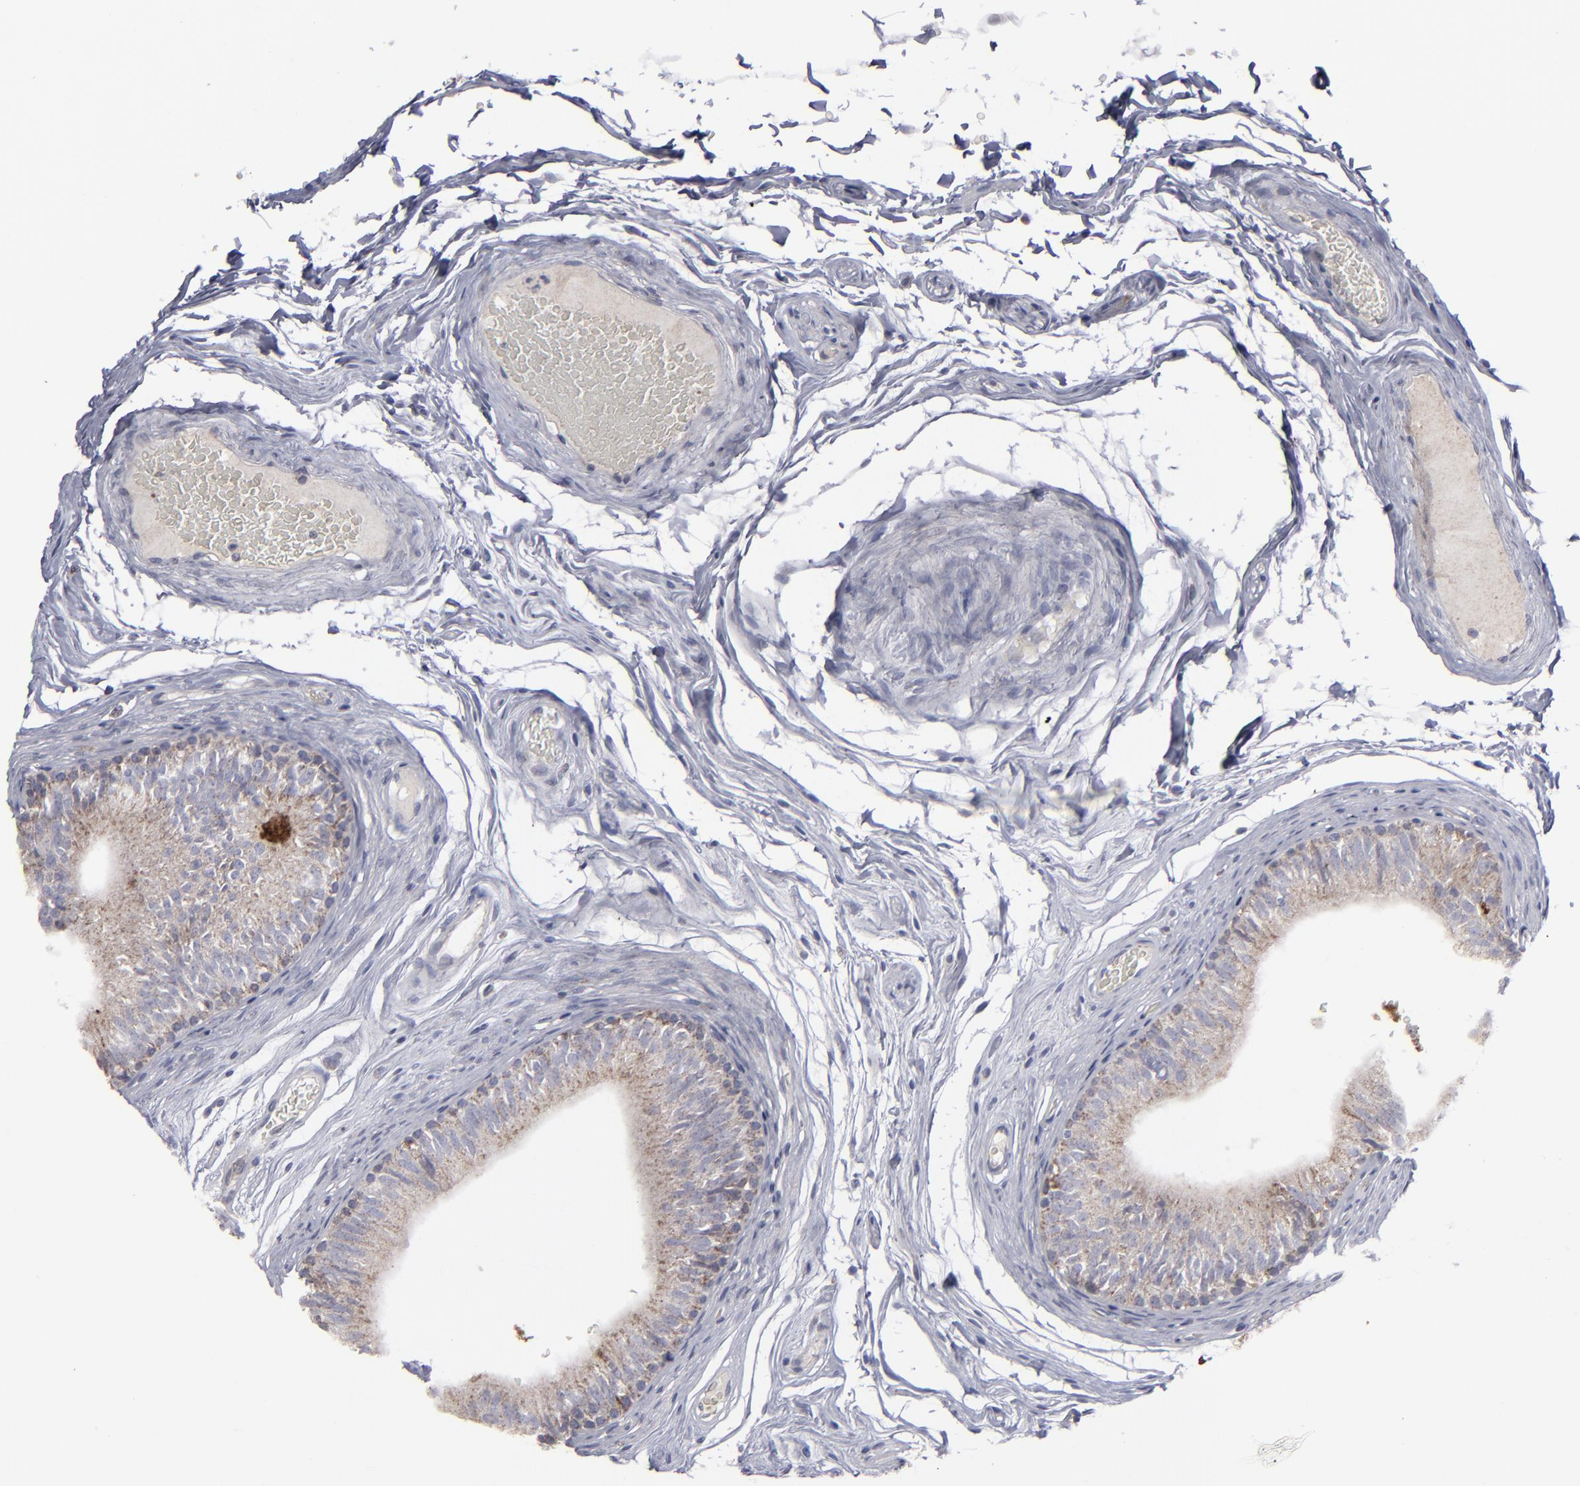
{"staining": {"intensity": "weak", "quantity": ">75%", "location": "cytoplasmic/membranous"}, "tissue": "epididymis", "cell_type": "Glandular cells", "image_type": "normal", "snomed": [{"axis": "morphology", "description": "Normal tissue, NOS"}, {"axis": "topography", "description": "Testis"}, {"axis": "topography", "description": "Epididymis"}], "caption": "Brown immunohistochemical staining in benign human epididymis exhibits weak cytoplasmic/membranous staining in about >75% of glandular cells. The staining was performed using DAB (3,3'-diaminobenzidine) to visualize the protein expression in brown, while the nuclei were stained in blue with hematoxylin (Magnification: 20x).", "gene": "MYOM2", "patient": {"sex": "male", "age": 36}}